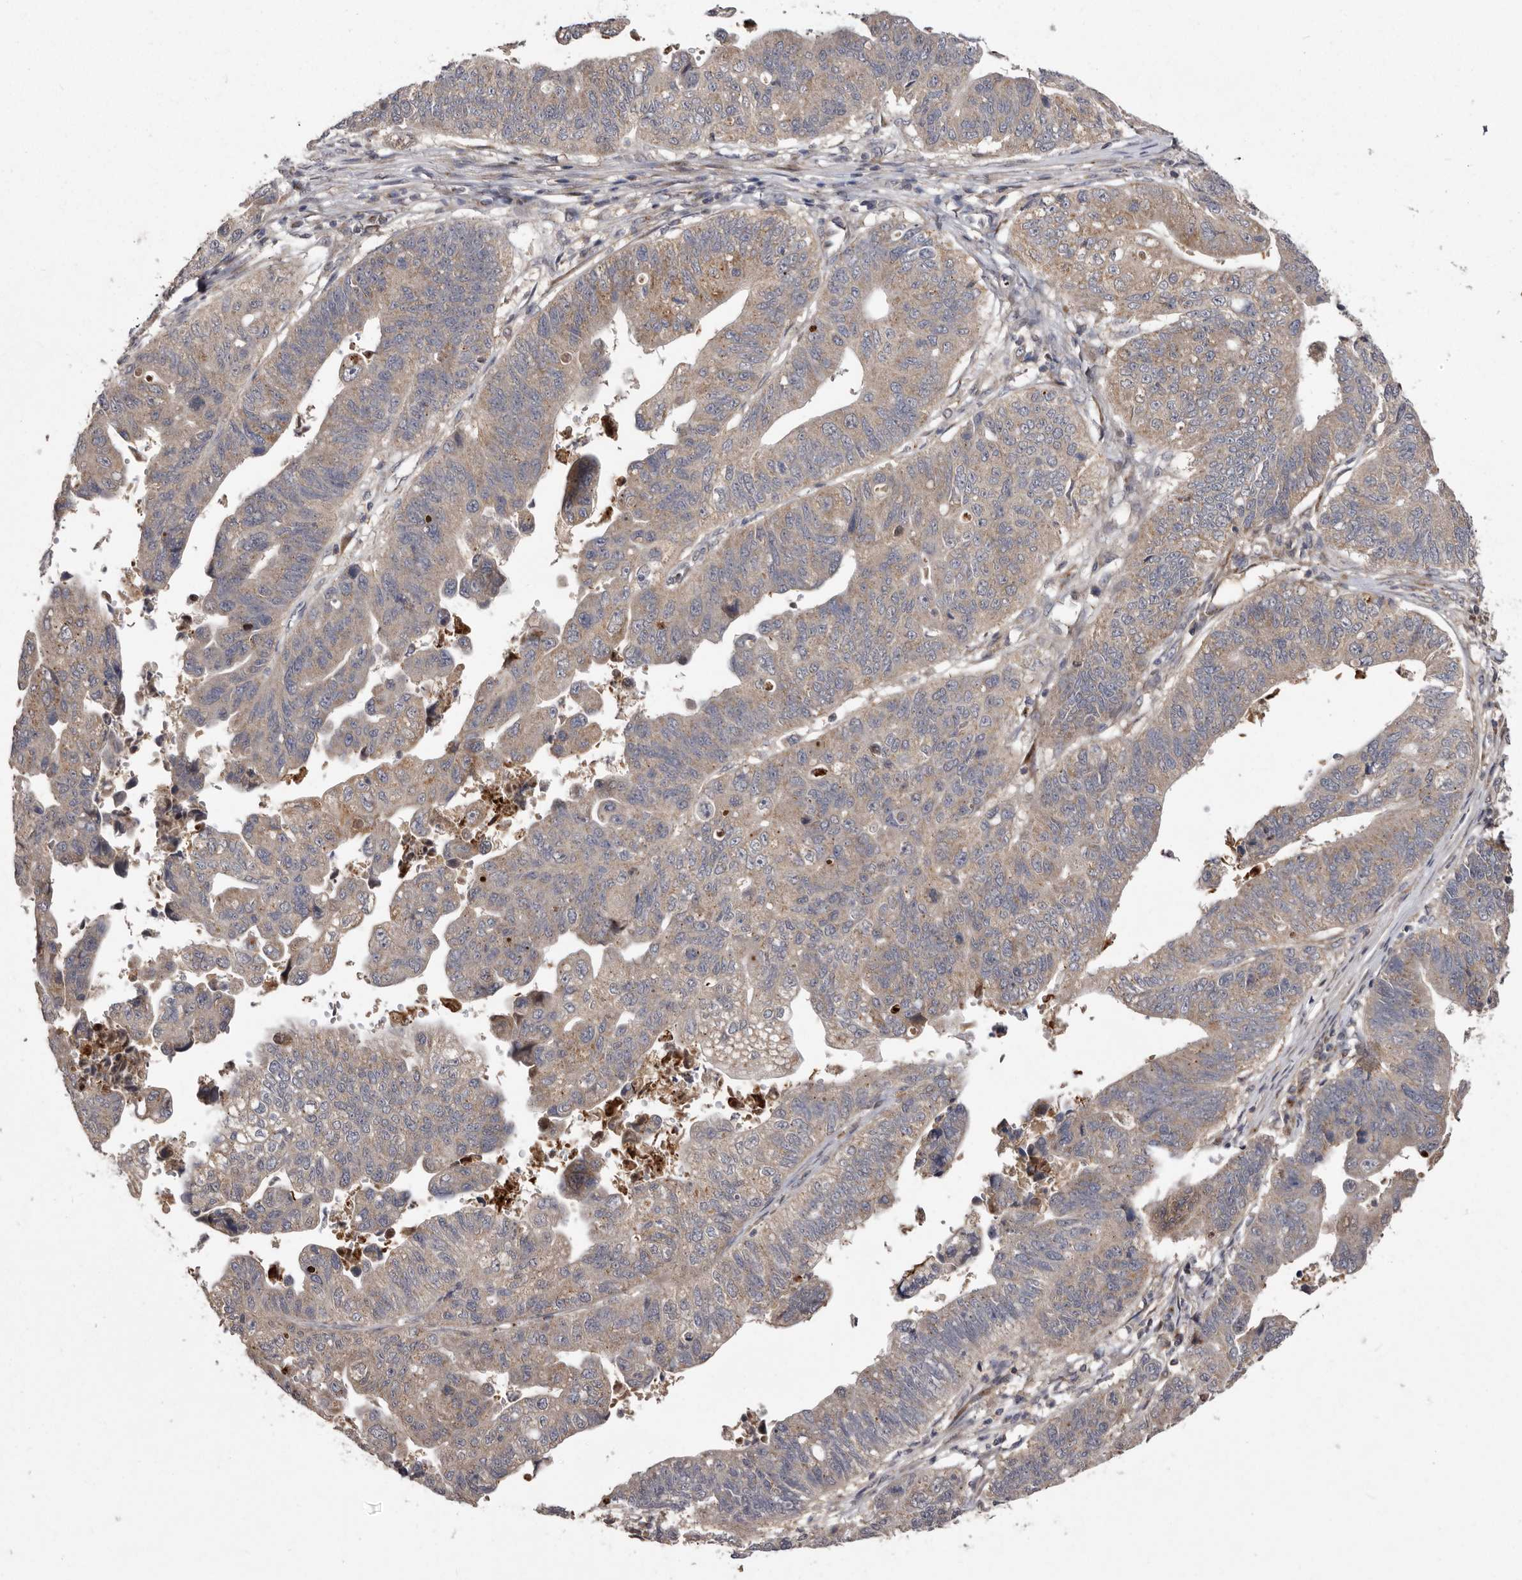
{"staining": {"intensity": "weak", "quantity": ">75%", "location": "cytoplasmic/membranous"}, "tissue": "stomach cancer", "cell_type": "Tumor cells", "image_type": "cancer", "snomed": [{"axis": "morphology", "description": "Adenocarcinoma, NOS"}, {"axis": "topography", "description": "Stomach"}], "caption": "Tumor cells display low levels of weak cytoplasmic/membranous positivity in approximately >75% of cells in human adenocarcinoma (stomach). The staining is performed using DAB (3,3'-diaminobenzidine) brown chromogen to label protein expression. The nuclei are counter-stained blue using hematoxylin.", "gene": "FLAD1", "patient": {"sex": "male", "age": 59}}